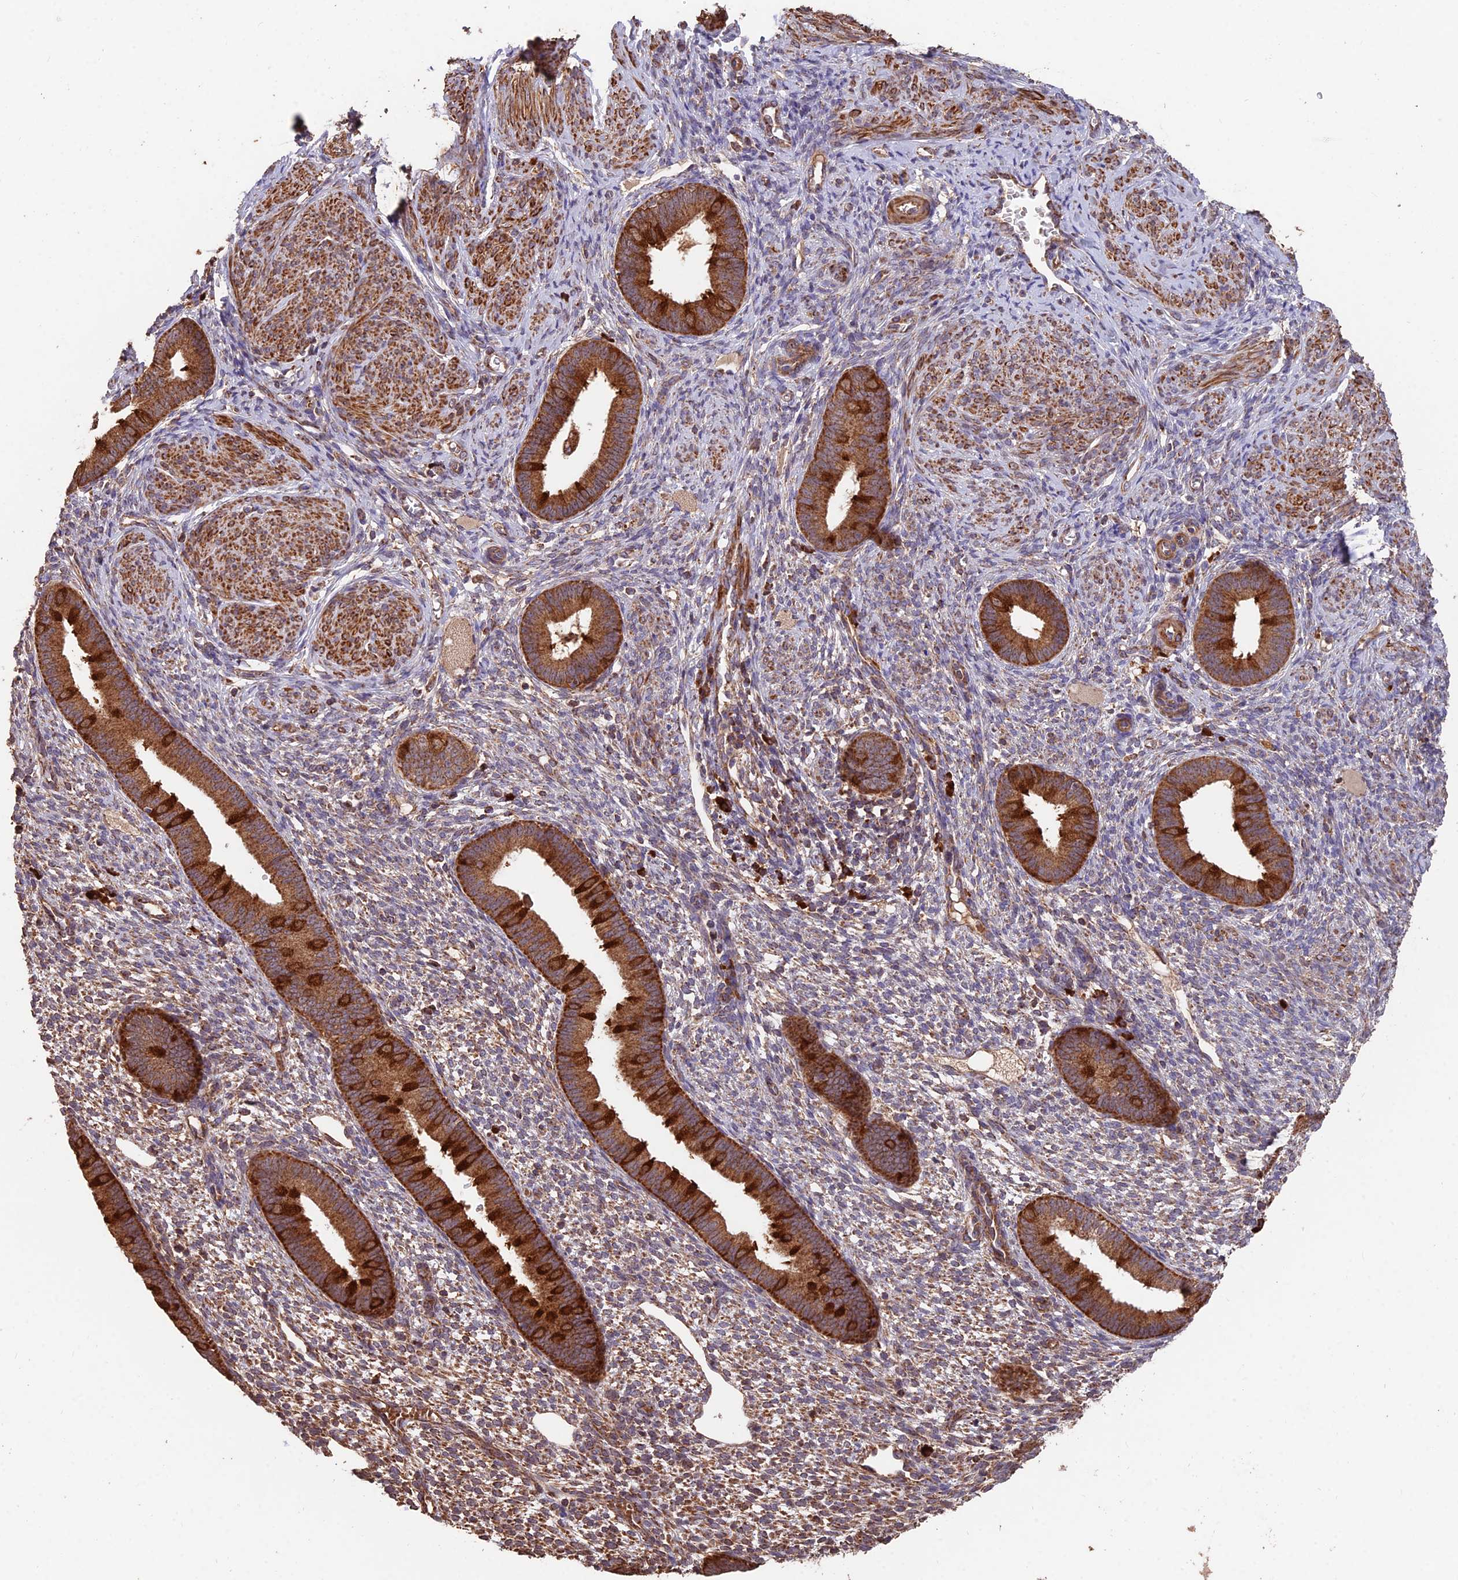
{"staining": {"intensity": "moderate", "quantity": "25%-75%", "location": "cytoplasmic/membranous"}, "tissue": "endometrium", "cell_type": "Cells in endometrial stroma", "image_type": "normal", "snomed": [{"axis": "morphology", "description": "Normal tissue, NOS"}, {"axis": "topography", "description": "Endometrium"}], "caption": "IHC of unremarkable endometrium demonstrates medium levels of moderate cytoplasmic/membranous staining in approximately 25%-75% of cells in endometrial stroma. (brown staining indicates protein expression, while blue staining denotes nuclei).", "gene": "IFT22", "patient": {"sex": "female", "age": 46}}